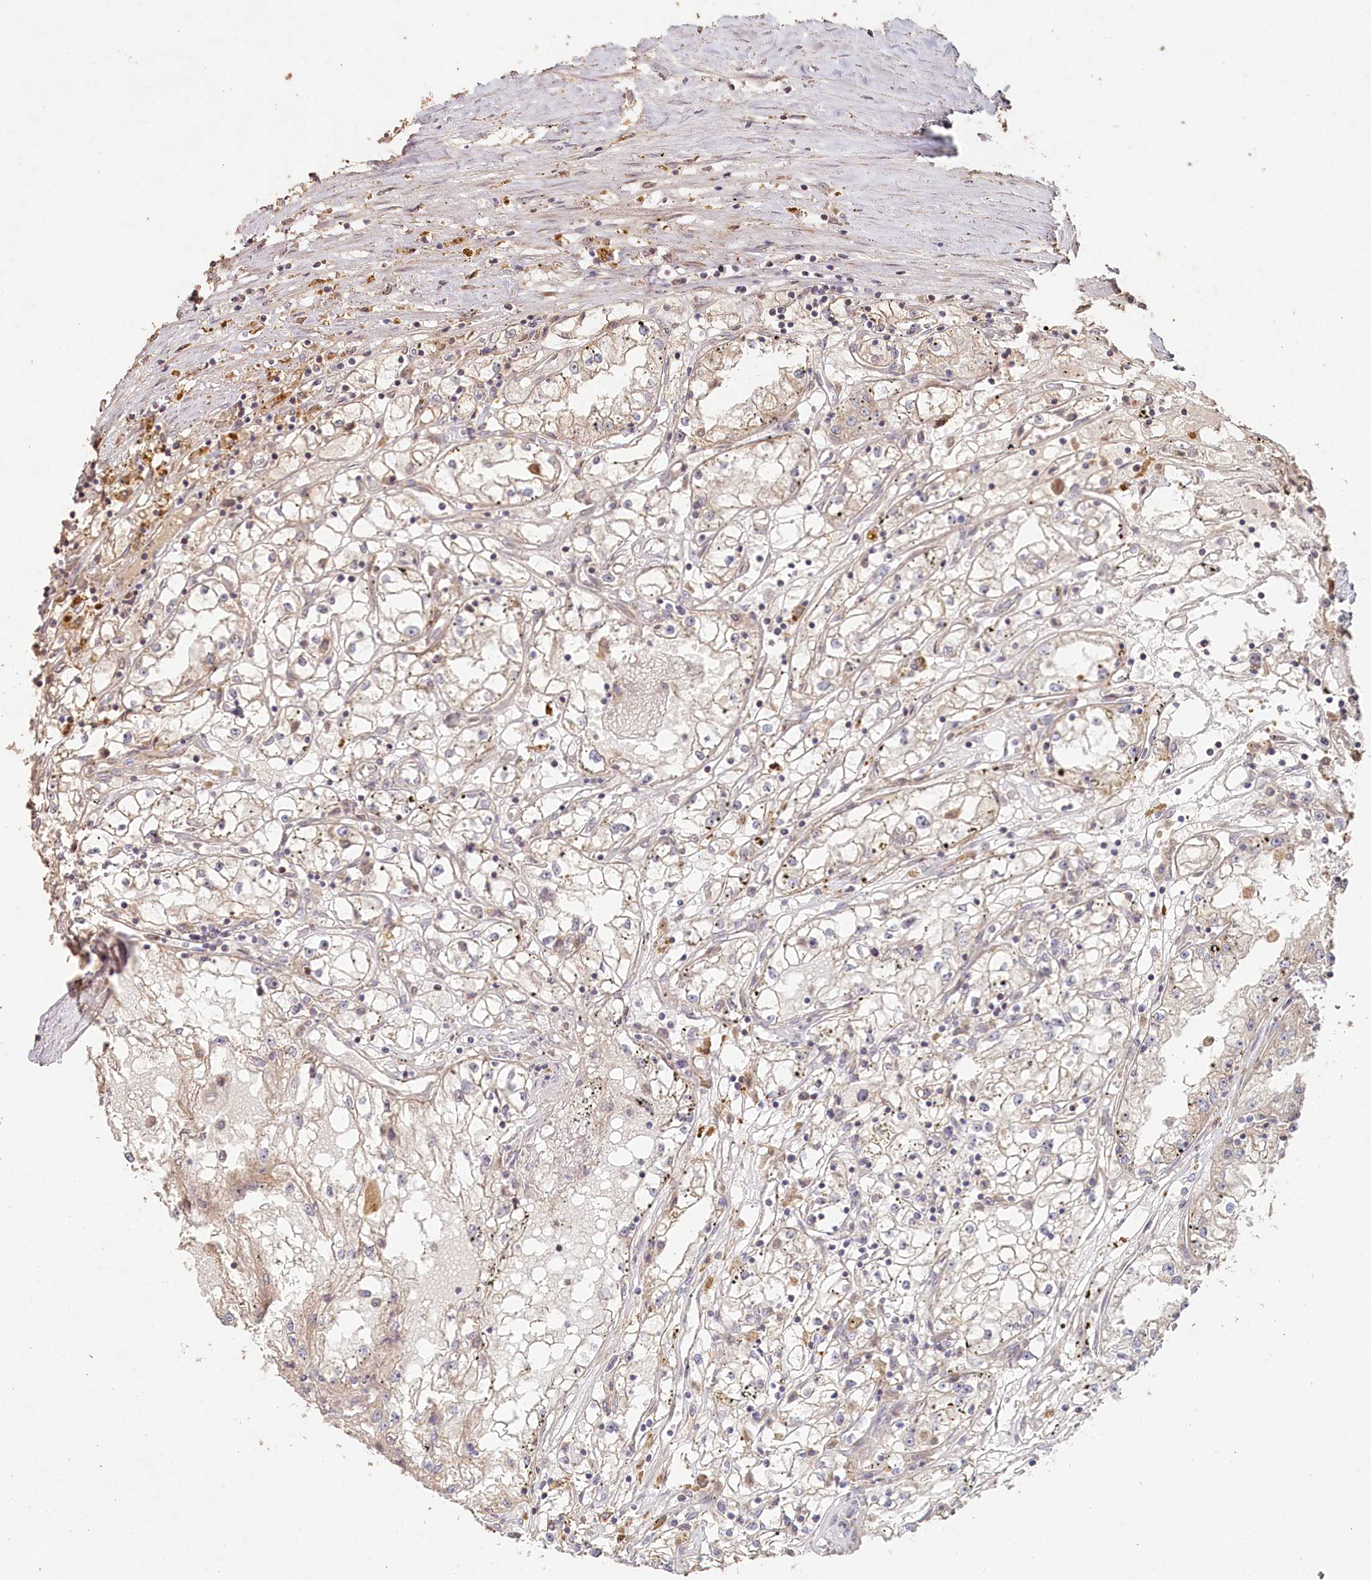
{"staining": {"intensity": "weak", "quantity": "<25%", "location": "cytoplasmic/membranous"}, "tissue": "renal cancer", "cell_type": "Tumor cells", "image_type": "cancer", "snomed": [{"axis": "morphology", "description": "Adenocarcinoma, NOS"}, {"axis": "topography", "description": "Kidney"}], "caption": "High magnification brightfield microscopy of adenocarcinoma (renal) stained with DAB (3,3'-diaminobenzidine) (brown) and counterstained with hematoxylin (blue): tumor cells show no significant staining.", "gene": "HAL", "patient": {"sex": "male", "age": 56}}